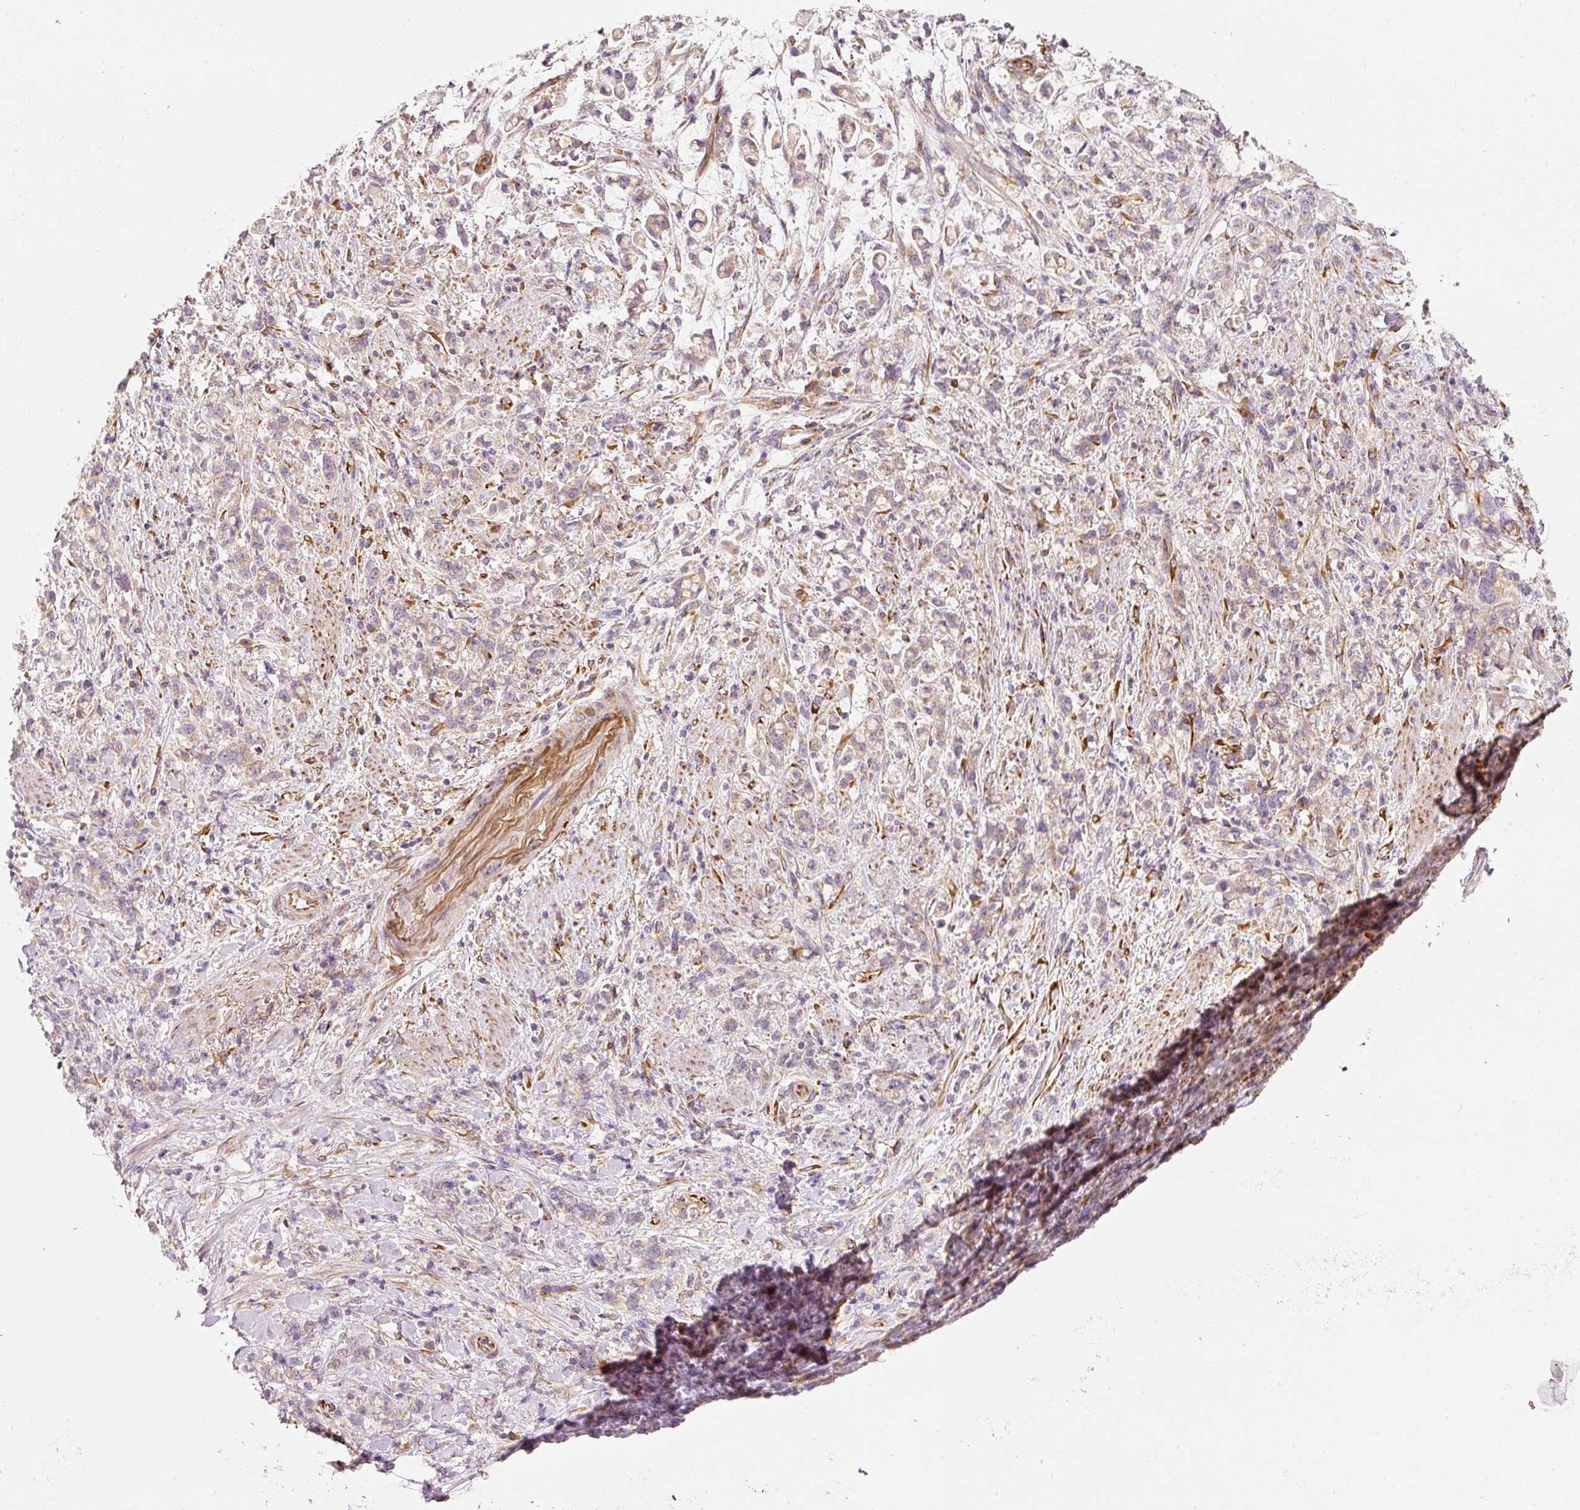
{"staining": {"intensity": "weak", "quantity": "<25%", "location": "cytoplasmic/membranous"}, "tissue": "stomach cancer", "cell_type": "Tumor cells", "image_type": "cancer", "snomed": [{"axis": "morphology", "description": "Adenocarcinoma, NOS"}, {"axis": "topography", "description": "Stomach"}], "caption": "This is a micrograph of immunohistochemistry staining of adenocarcinoma (stomach), which shows no expression in tumor cells.", "gene": "RNF167", "patient": {"sex": "female", "age": 60}}